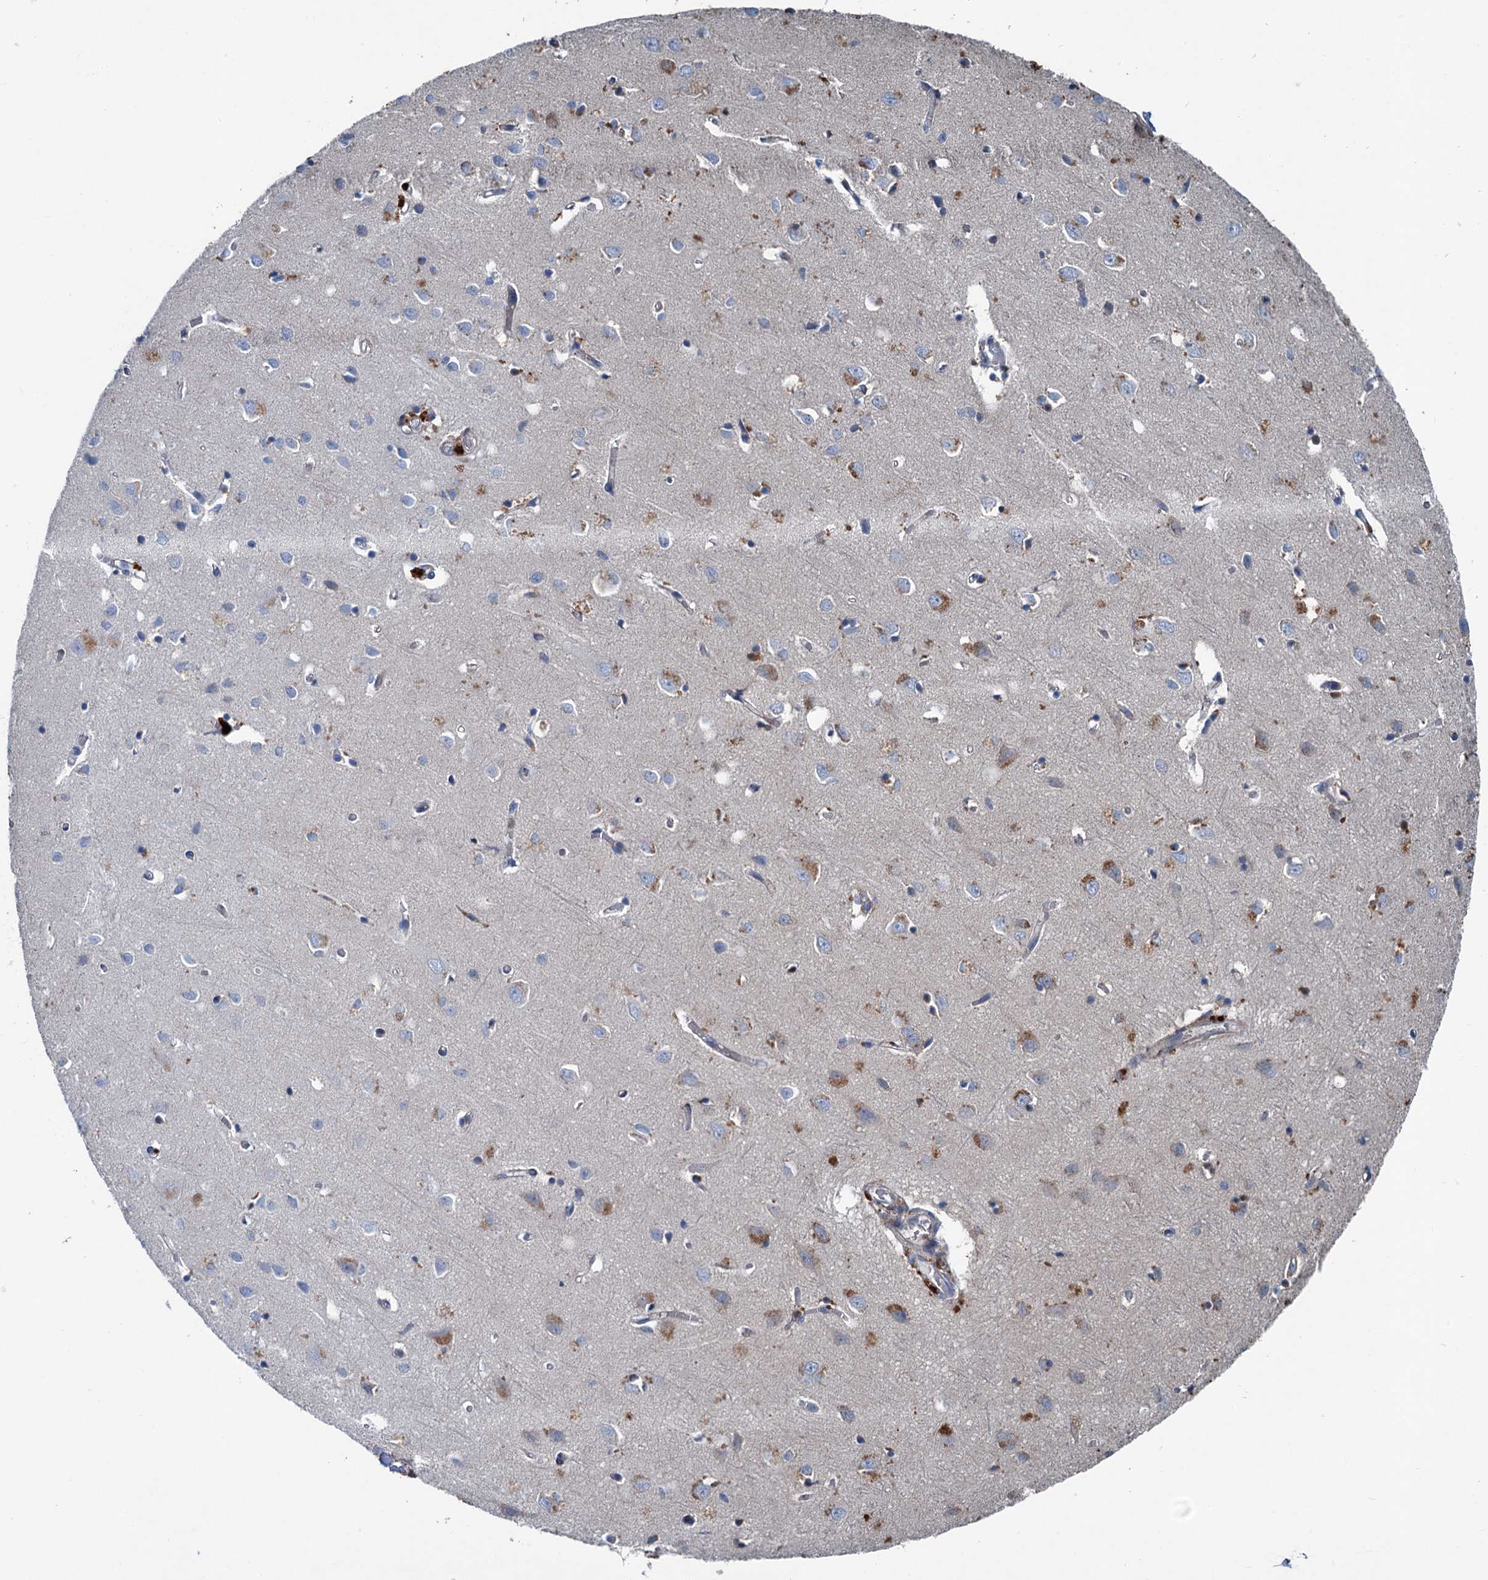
{"staining": {"intensity": "negative", "quantity": "none", "location": "none"}, "tissue": "cerebral cortex", "cell_type": "Endothelial cells", "image_type": "normal", "snomed": [{"axis": "morphology", "description": "Normal tissue, NOS"}, {"axis": "topography", "description": "Cerebral cortex"}], "caption": "Immunohistochemical staining of benign human cerebral cortex exhibits no significant positivity in endothelial cells. (DAB immunohistochemistry visualized using brightfield microscopy, high magnification).", "gene": "TAPBPL", "patient": {"sex": "female", "age": 64}}